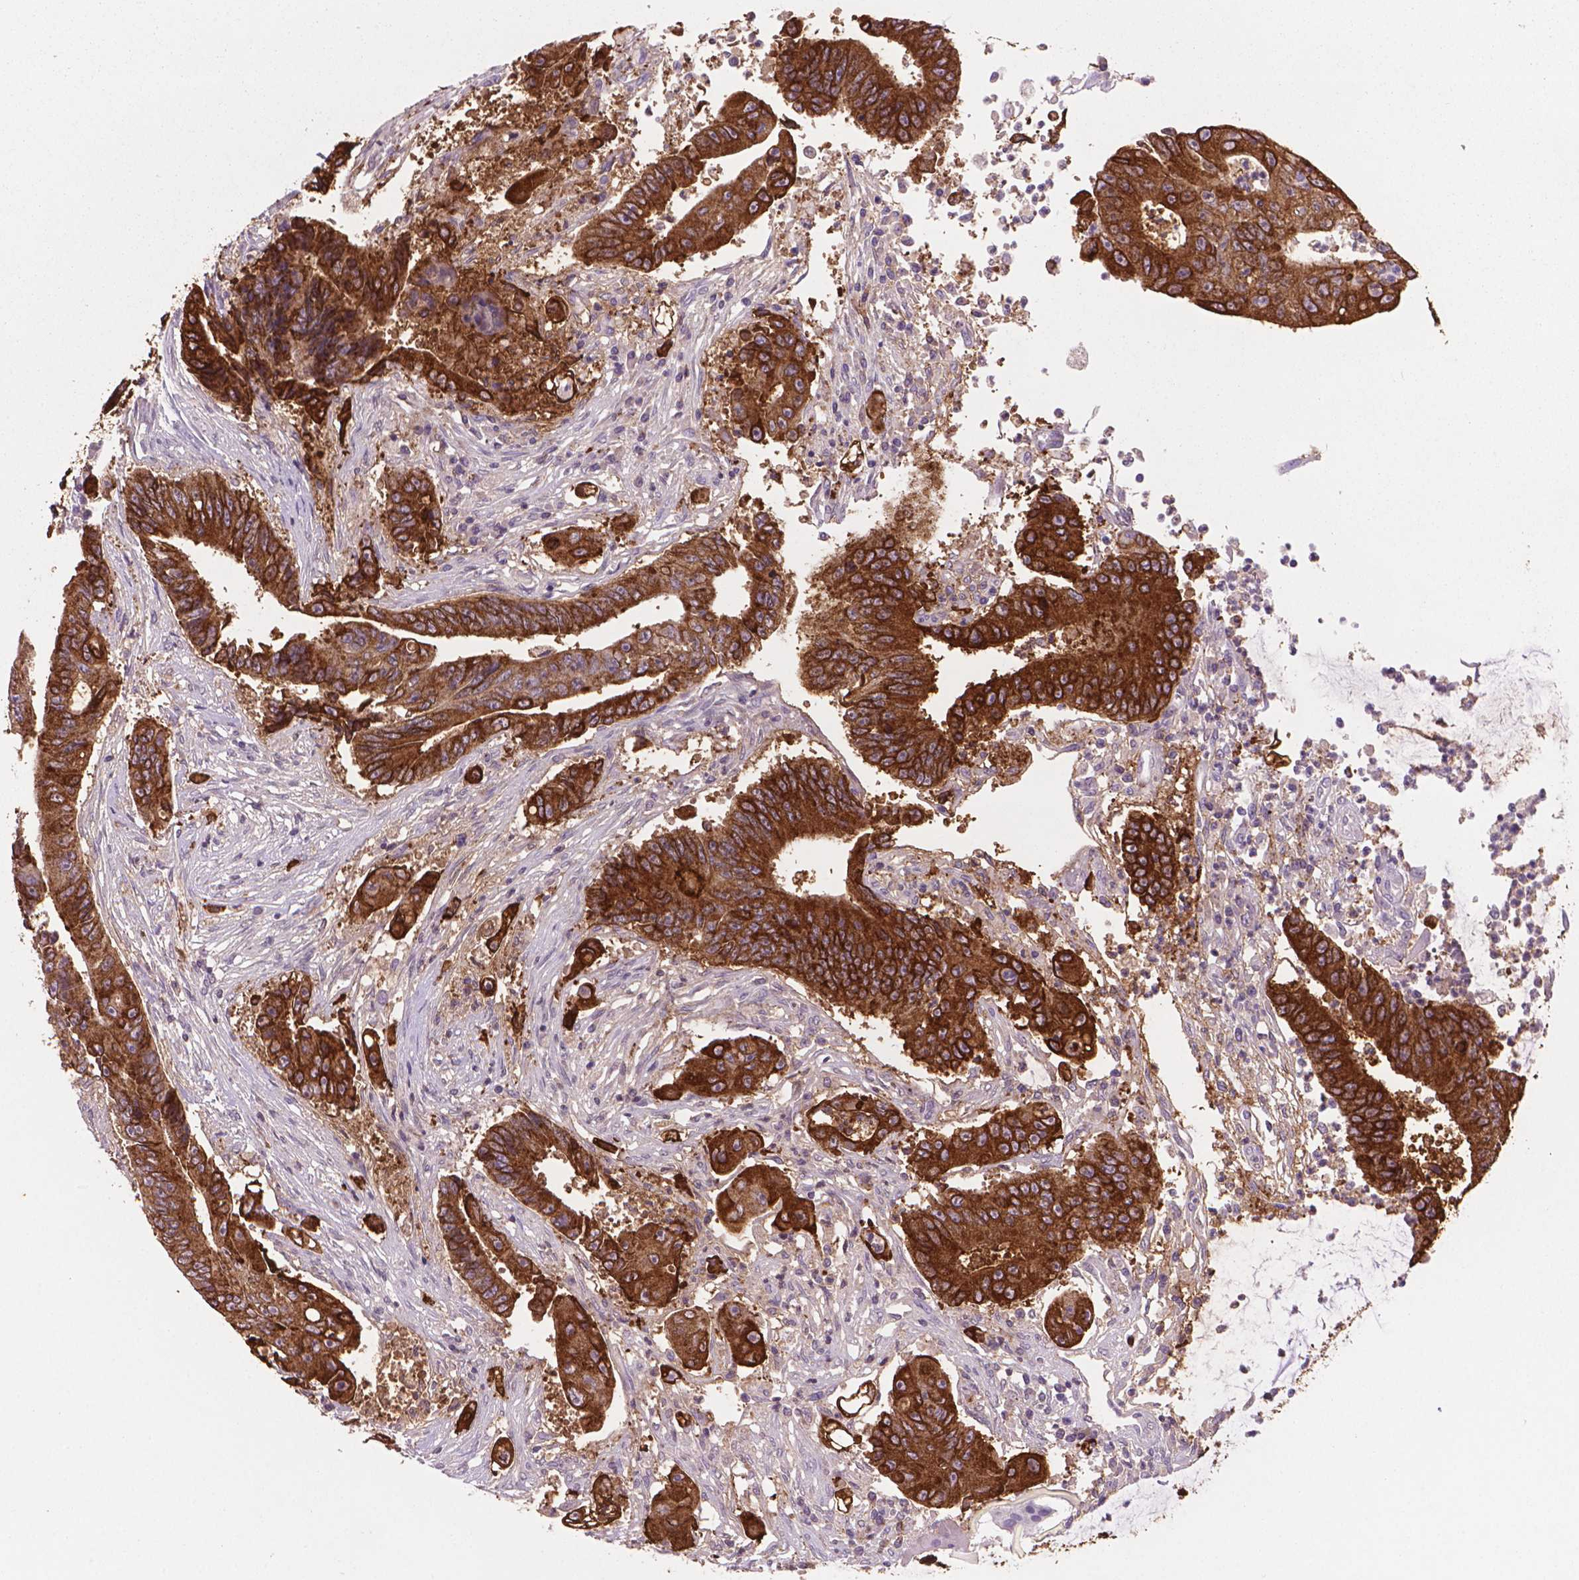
{"staining": {"intensity": "strong", "quantity": ">75%", "location": "cytoplasmic/membranous"}, "tissue": "colorectal cancer", "cell_type": "Tumor cells", "image_type": "cancer", "snomed": [{"axis": "morphology", "description": "Adenocarcinoma, NOS"}, {"axis": "topography", "description": "Rectum"}], "caption": "Human colorectal cancer stained with a brown dye displays strong cytoplasmic/membranous positive expression in about >75% of tumor cells.", "gene": "MUC1", "patient": {"sex": "male", "age": 54}}